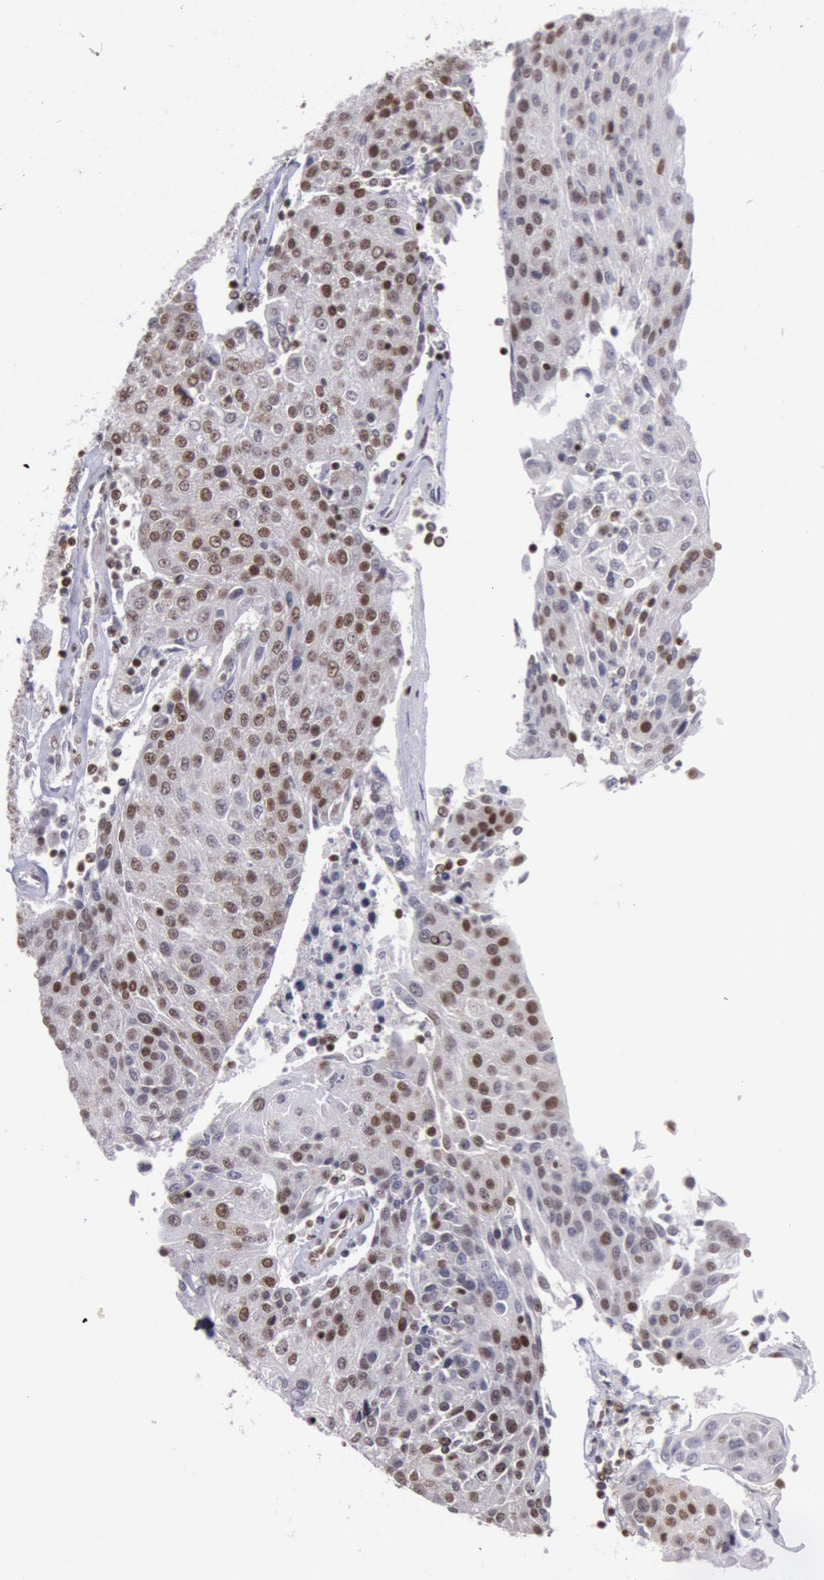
{"staining": {"intensity": "moderate", "quantity": "25%-75%", "location": "nuclear"}, "tissue": "urothelial cancer", "cell_type": "Tumor cells", "image_type": "cancer", "snomed": [{"axis": "morphology", "description": "Urothelial carcinoma, High grade"}, {"axis": "topography", "description": "Urinary bladder"}], "caption": "IHC histopathology image of neoplastic tissue: urothelial carcinoma (high-grade) stained using IHC displays medium levels of moderate protein expression localized specifically in the nuclear of tumor cells, appearing as a nuclear brown color.", "gene": "NKAP", "patient": {"sex": "female", "age": 85}}